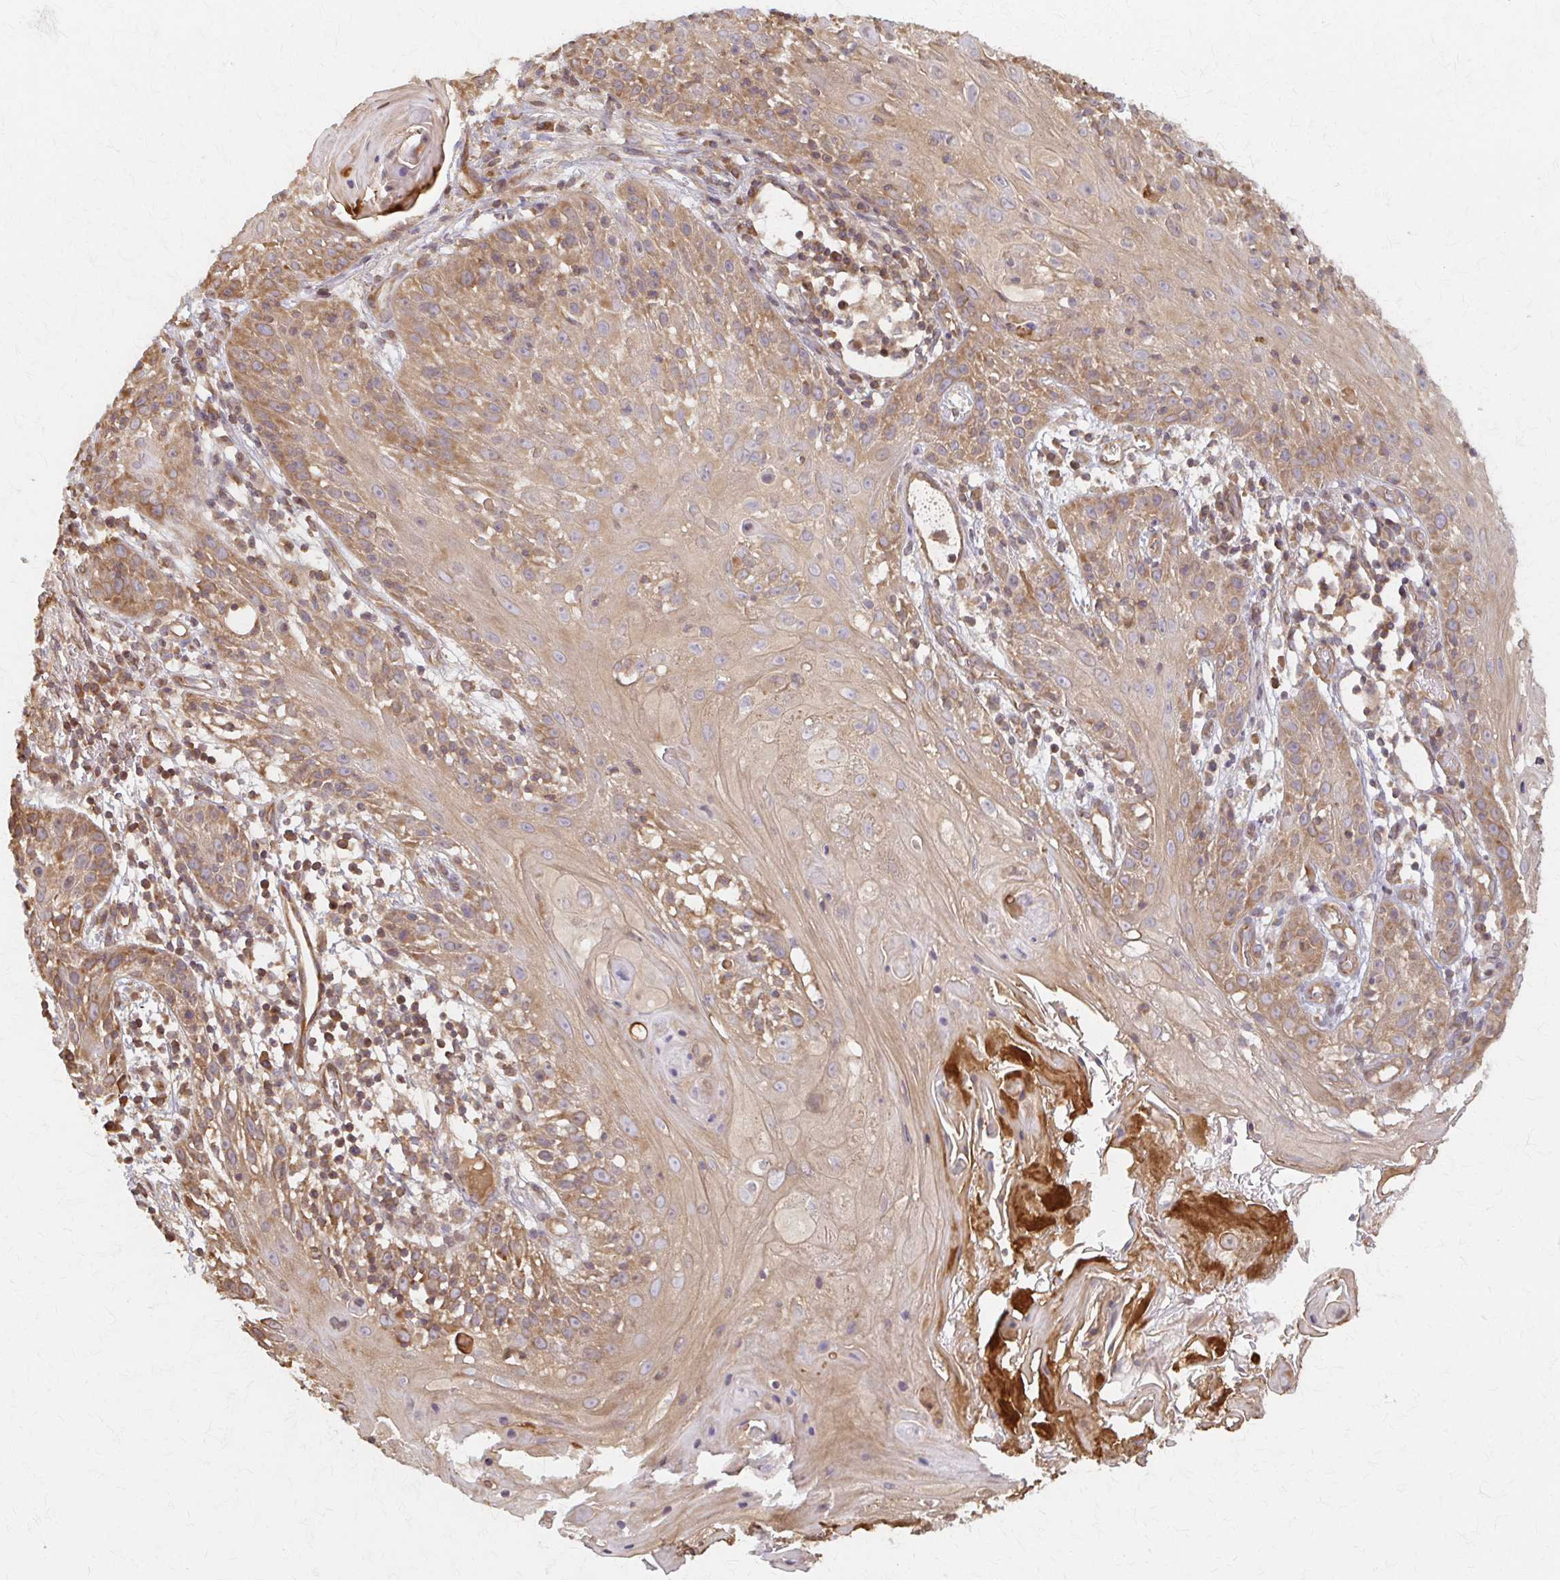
{"staining": {"intensity": "moderate", "quantity": ">75%", "location": "cytoplasmic/membranous"}, "tissue": "skin cancer", "cell_type": "Tumor cells", "image_type": "cancer", "snomed": [{"axis": "morphology", "description": "Squamous cell carcinoma, NOS"}, {"axis": "topography", "description": "Skin"}, {"axis": "topography", "description": "Vulva"}], "caption": "Tumor cells exhibit medium levels of moderate cytoplasmic/membranous positivity in about >75% of cells in skin squamous cell carcinoma.", "gene": "ARHGAP35", "patient": {"sex": "female", "age": 76}}